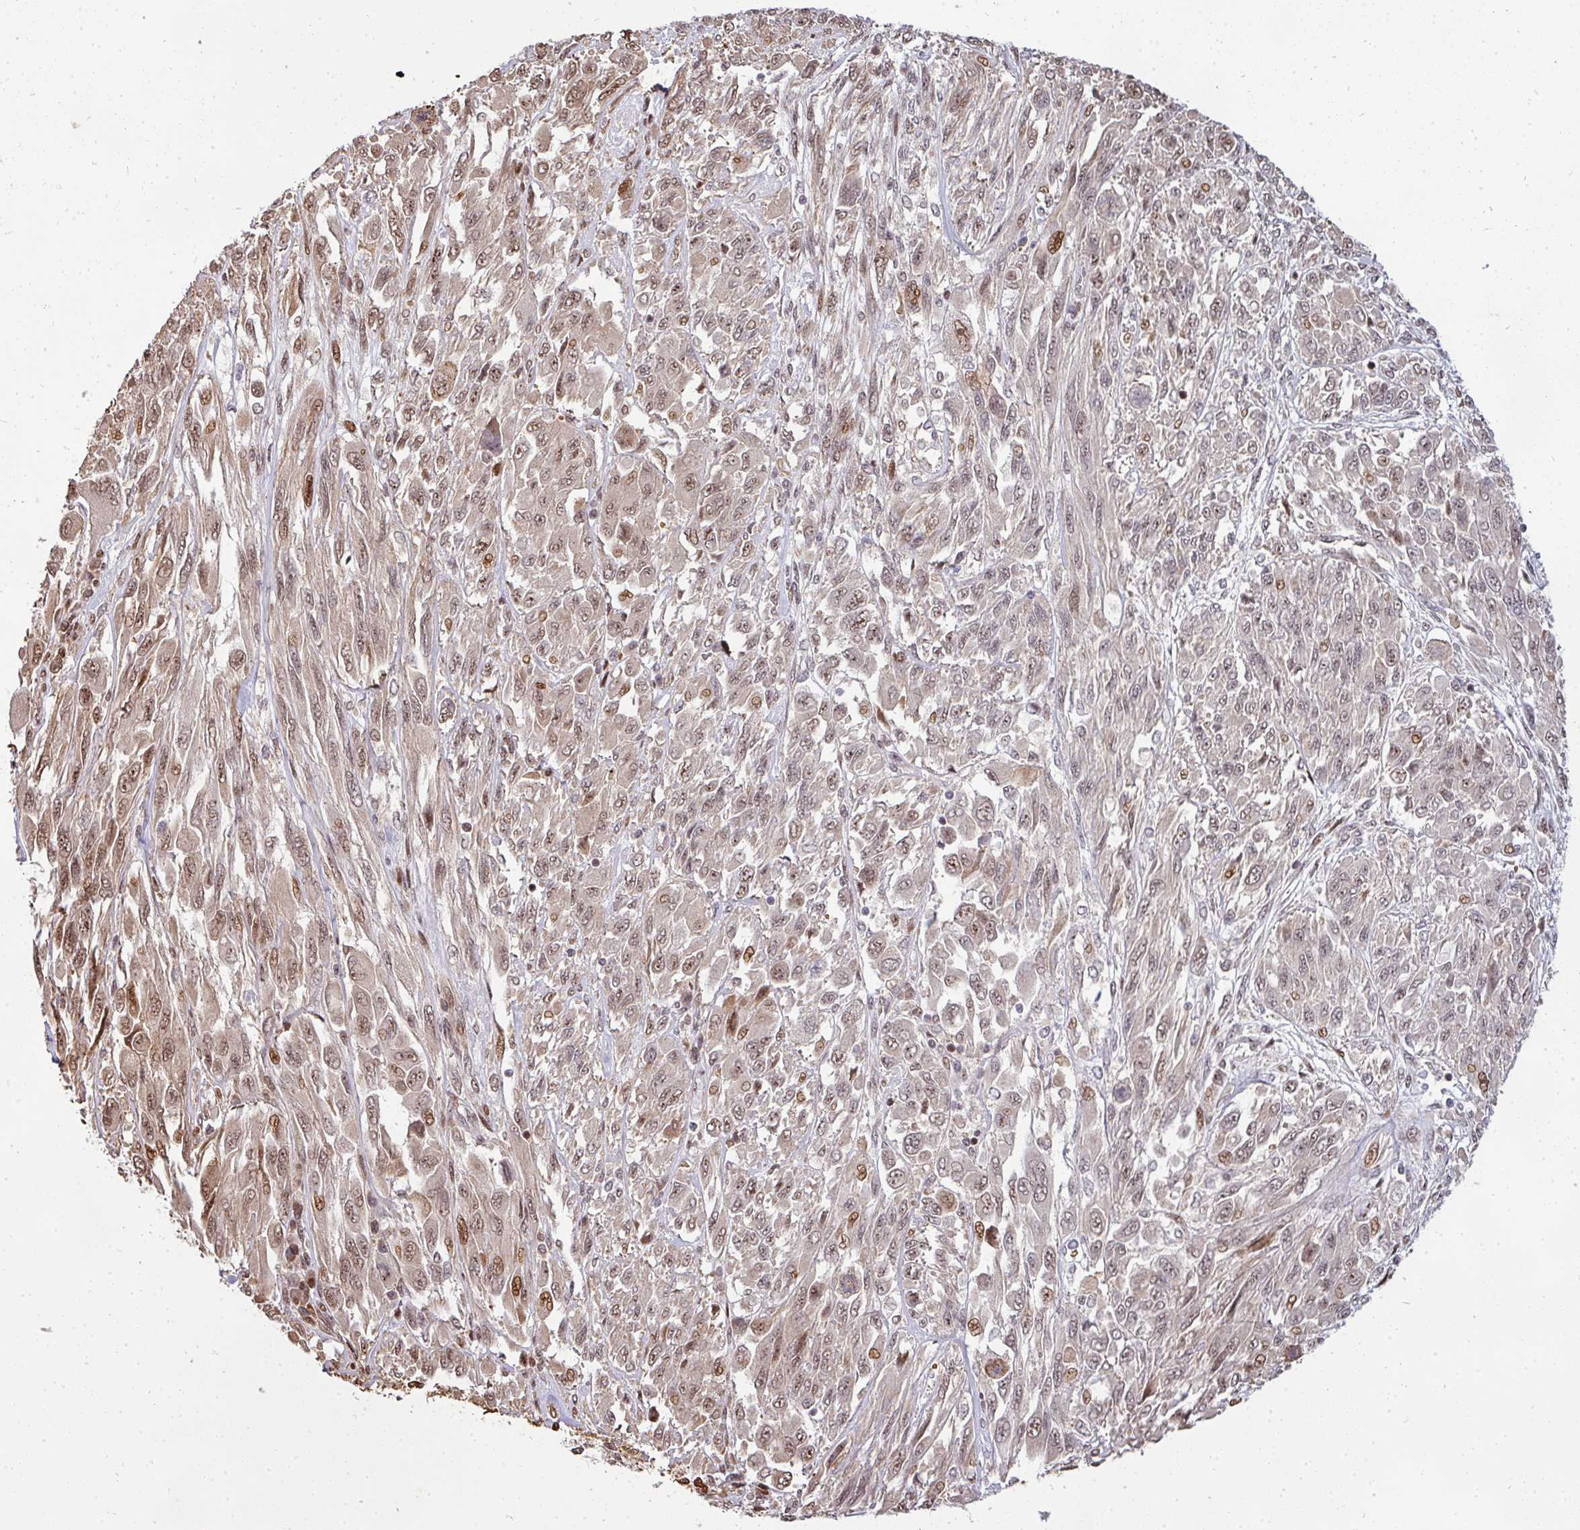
{"staining": {"intensity": "moderate", "quantity": "25%-75%", "location": "nuclear"}, "tissue": "melanoma", "cell_type": "Tumor cells", "image_type": "cancer", "snomed": [{"axis": "morphology", "description": "Malignant melanoma, NOS"}, {"axis": "topography", "description": "Skin"}], "caption": "Protein analysis of melanoma tissue exhibits moderate nuclear staining in approximately 25%-75% of tumor cells. (DAB IHC, brown staining for protein, blue staining for nuclei).", "gene": "PATZ1", "patient": {"sex": "female", "age": 91}}